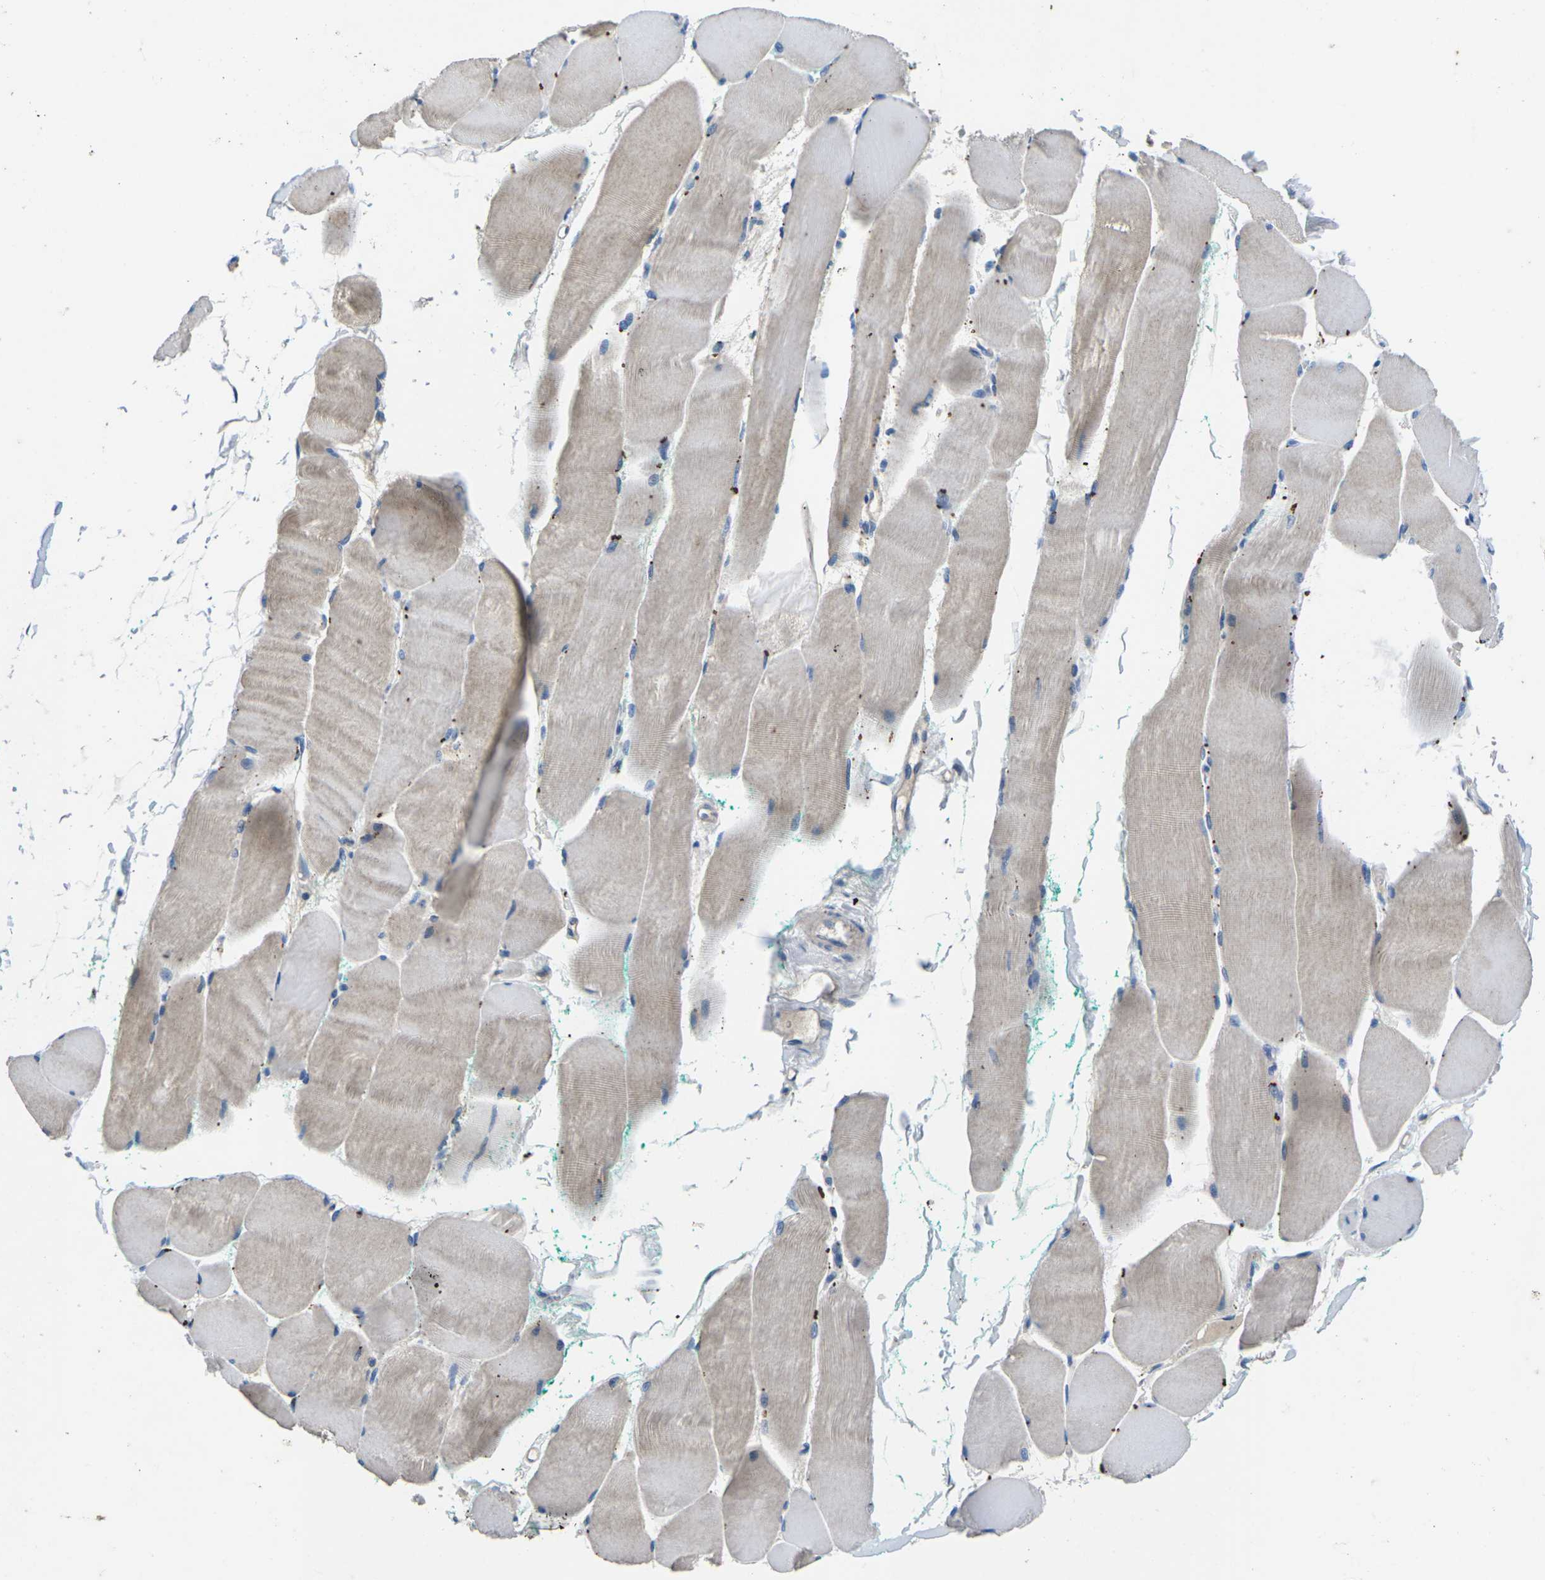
{"staining": {"intensity": "weak", "quantity": "25%-75%", "location": "cytoplasmic/membranous"}, "tissue": "skeletal muscle", "cell_type": "Myocytes", "image_type": "normal", "snomed": [{"axis": "morphology", "description": "Normal tissue, NOS"}, {"axis": "morphology", "description": "Squamous cell carcinoma, NOS"}, {"axis": "topography", "description": "Skeletal muscle"}], "caption": "DAB immunohistochemical staining of unremarkable human skeletal muscle exhibits weak cytoplasmic/membranous protein staining in about 25%-75% of myocytes. The staining was performed using DAB (3,3'-diaminobenzidine), with brown indicating positive protein expression. Nuclei are stained blue with hematoxylin.", "gene": "PDCD6IP", "patient": {"sex": "male", "age": 51}}